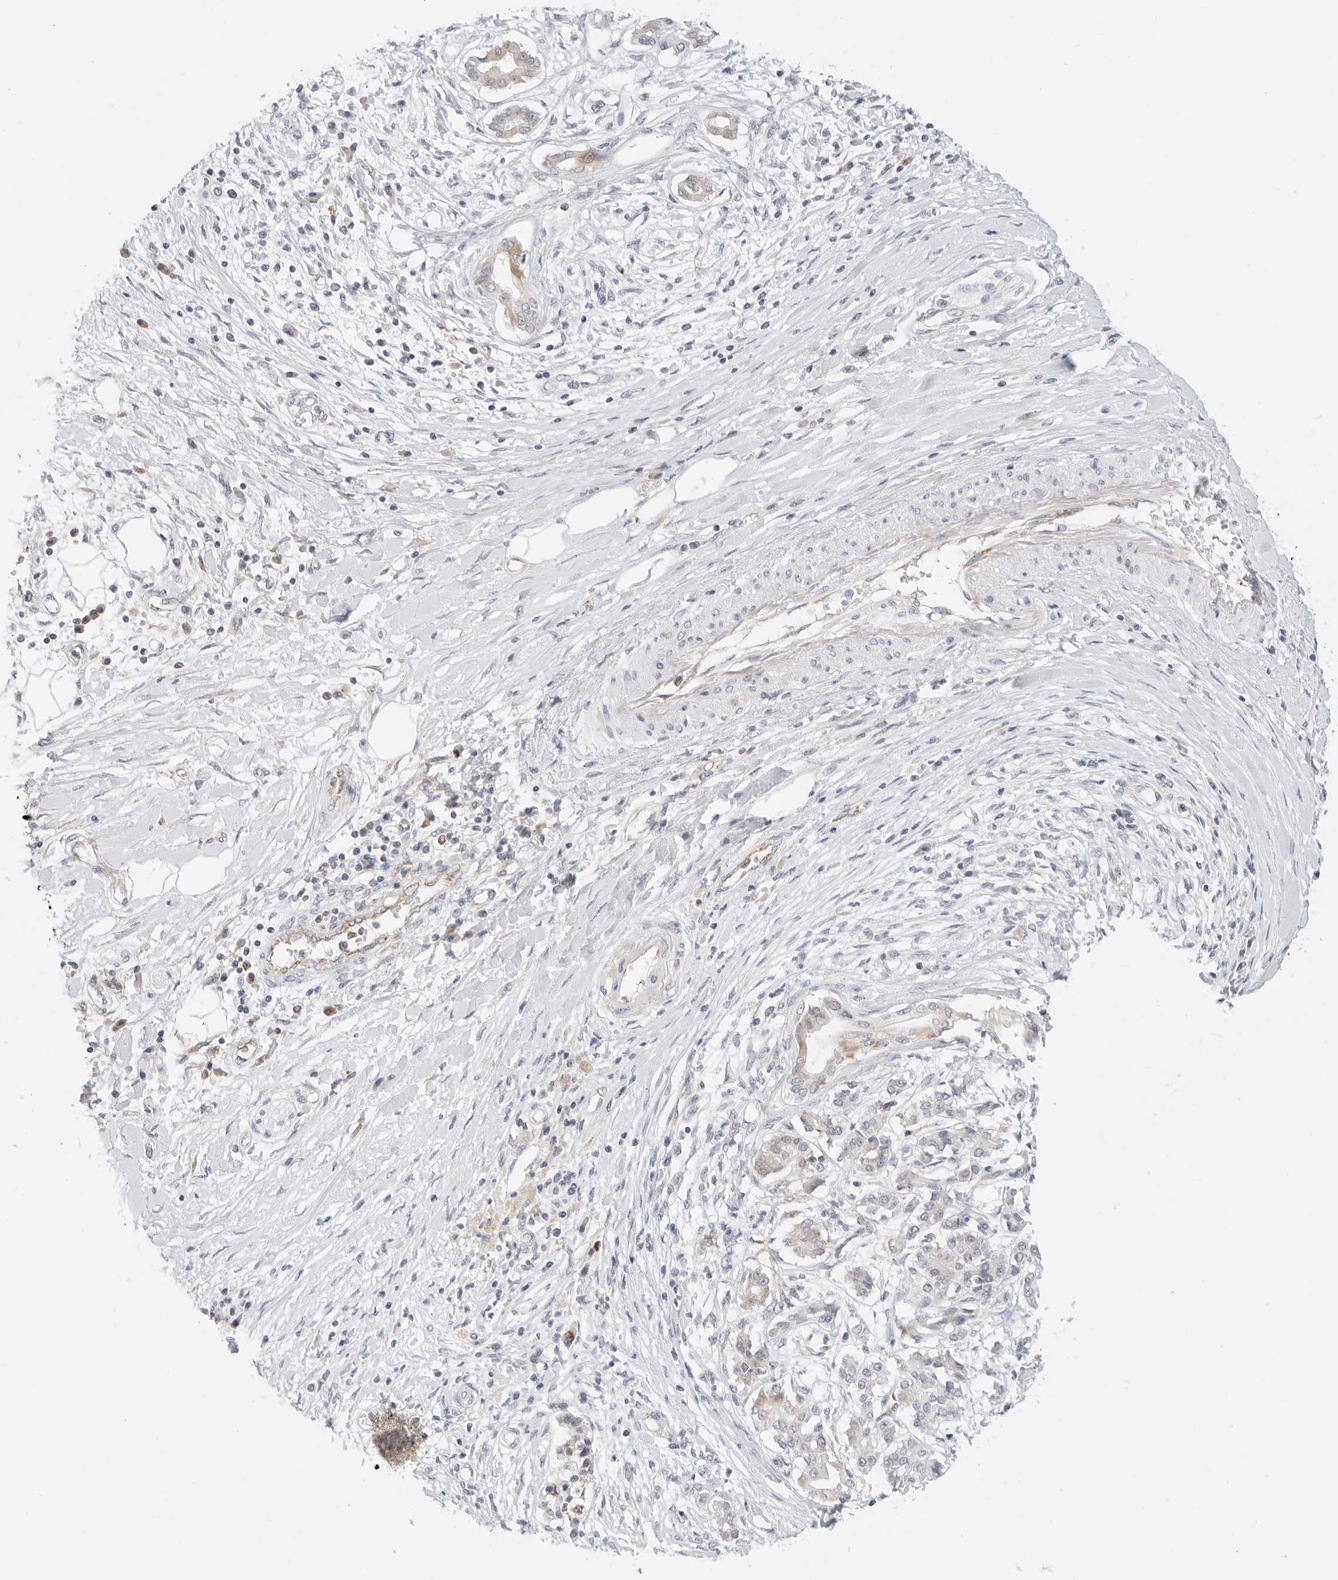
{"staining": {"intensity": "moderate", "quantity": "<25%", "location": "cytoplasmic/membranous"}, "tissue": "pancreatic cancer", "cell_type": "Tumor cells", "image_type": "cancer", "snomed": [{"axis": "morphology", "description": "Adenocarcinoma, NOS"}, {"axis": "topography", "description": "Pancreas"}], "caption": "Protein expression analysis of adenocarcinoma (pancreatic) reveals moderate cytoplasmic/membranous staining in approximately <25% of tumor cells. The staining was performed using DAB (3,3'-diaminobenzidine) to visualize the protein expression in brown, while the nuclei were stained in blue with hematoxylin (Magnification: 20x).", "gene": "RC3H1", "patient": {"sex": "female", "age": 56}}